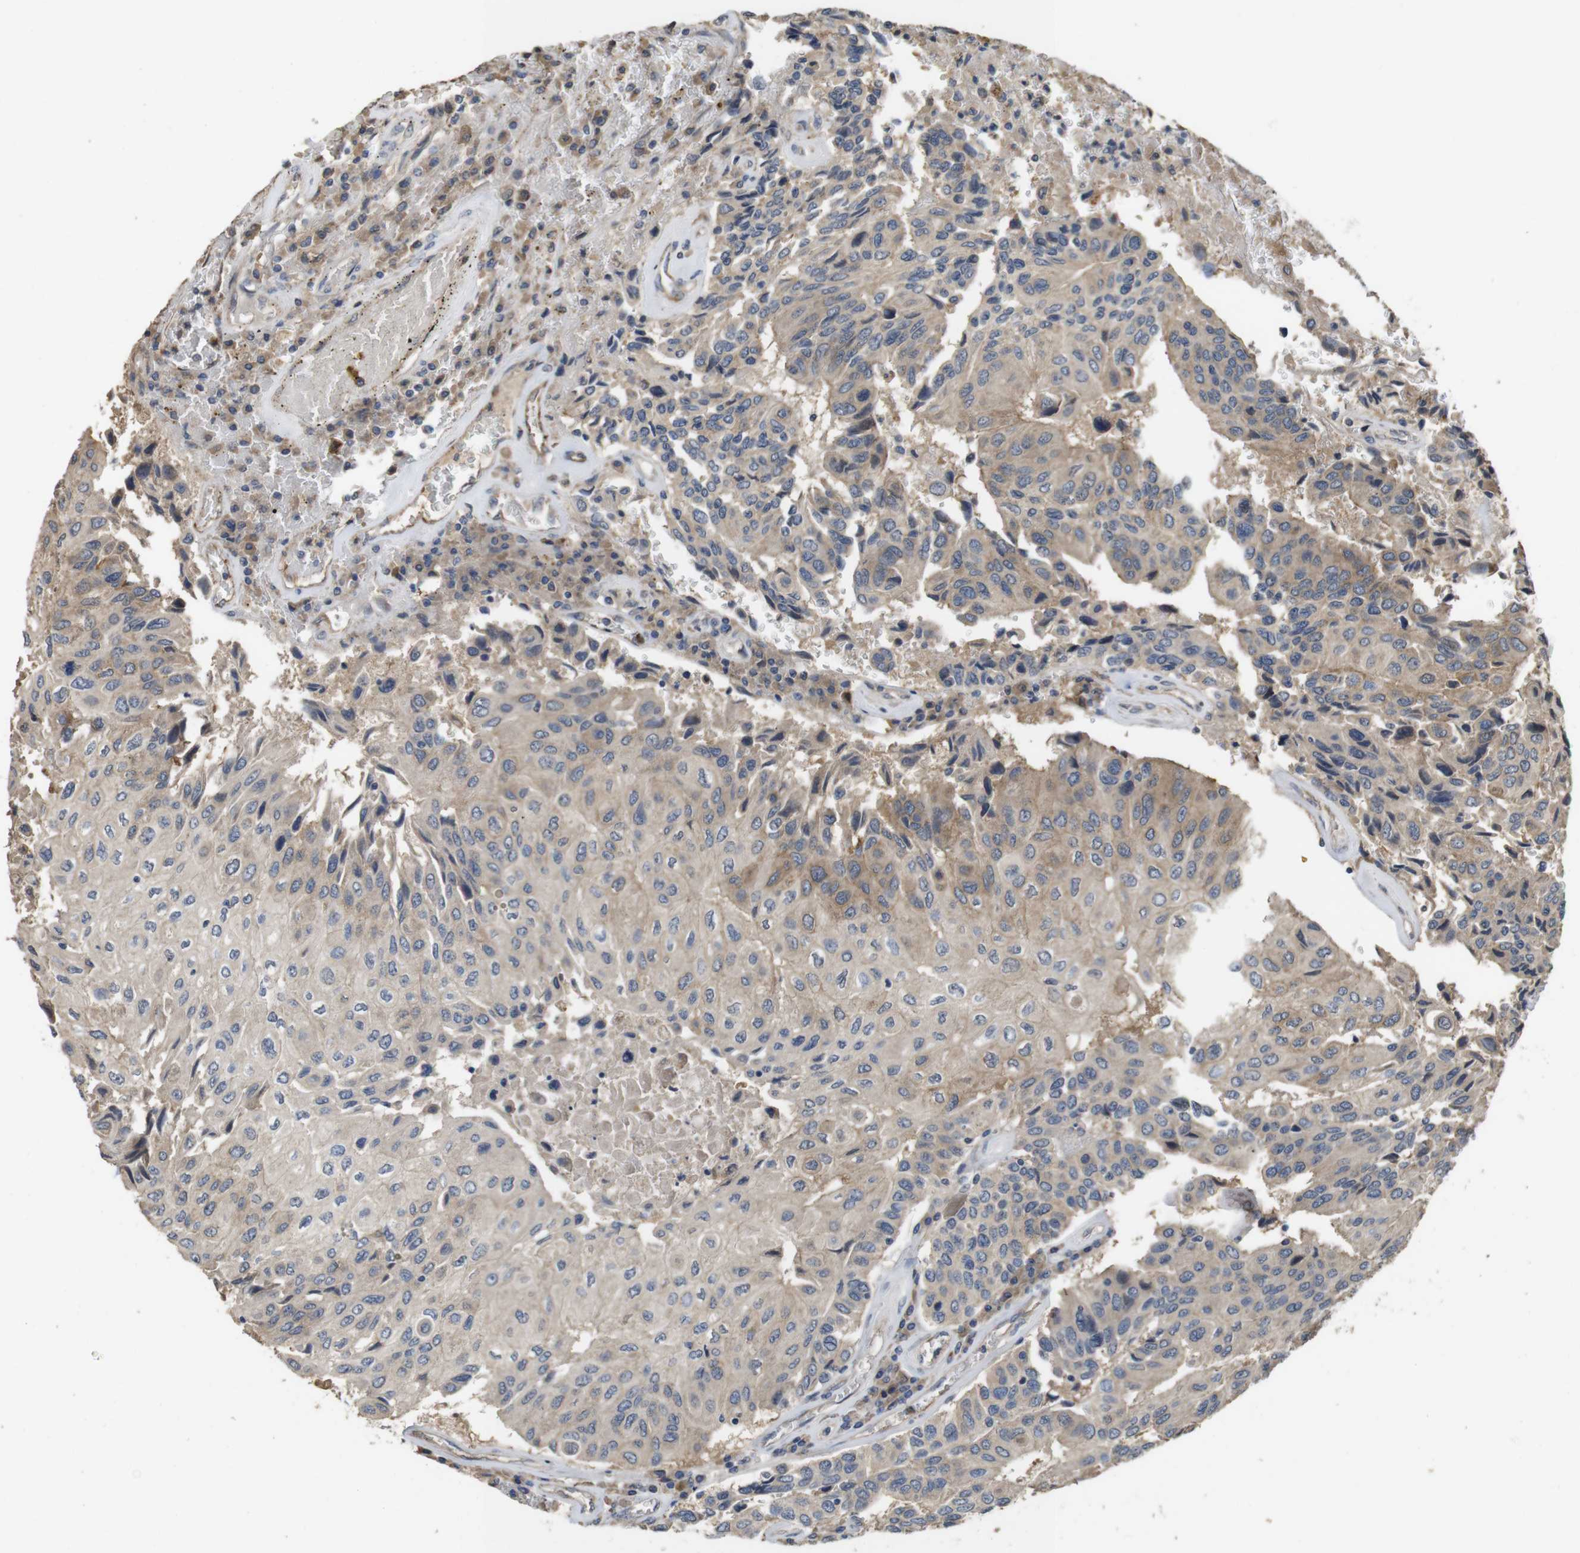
{"staining": {"intensity": "moderate", "quantity": "<25%", "location": "cytoplasmic/membranous"}, "tissue": "urothelial cancer", "cell_type": "Tumor cells", "image_type": "cancer", "snomed": [{"axis": "morphology", "description": "Urothelial carcinoma, High grade"}, {"axis": "topography", "description": "Urinary bladder"}], "caption": "Urothelial cancer was stained to show a protein in brown. There is low levels of moderate cytoplasmic/membranous positivity in approximately <25% of tumor cells.", "gene": "PCDHB10", "patient": {"sex": "female", "age": 85}}